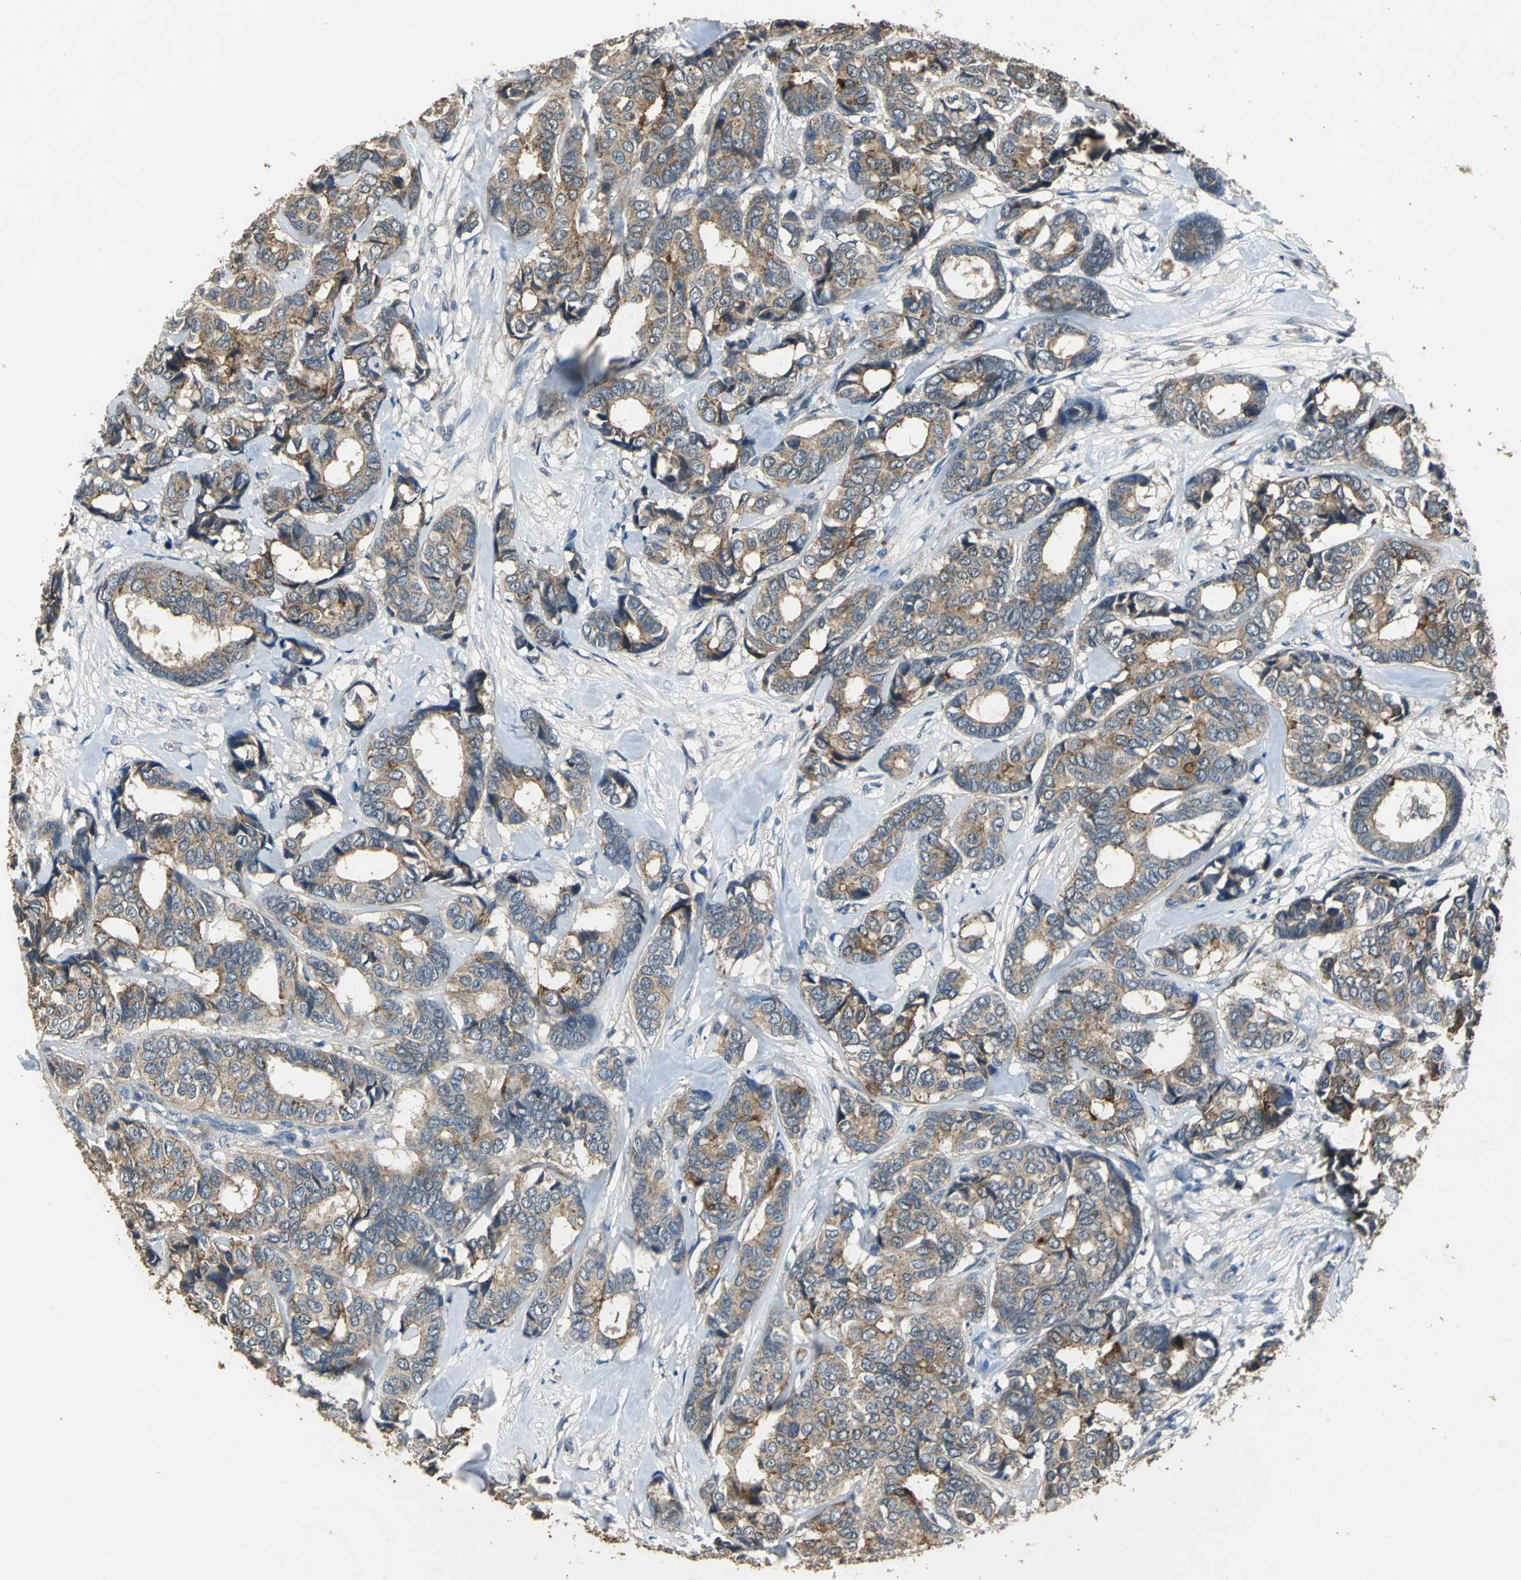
{"staining": {"intensity": "moderate", "quantity": ">75%", "location": "cytoplasmic/membranous"}, "tissue": "breast cancer", "cell_type": "Tumor cells", "image_type": "cancer", "snomed": [{"axis": "morphology", "description": "Duct carcinoma"}, {"axis": "topography", "description": "Breast"}], "caption": "Brown immunohistochemical staining in human breast cancer (infiltrating ductal carcinoma) shows moderate cytoplasmic/membranous staining in about >75% of tumor cells. The staining was performed using DAB, with brown indicating positive protein expression. Nuclei are stained blue with hematoxylin.", "gene": "OCLN", "patient": {"sex": "female", "age": 87}}